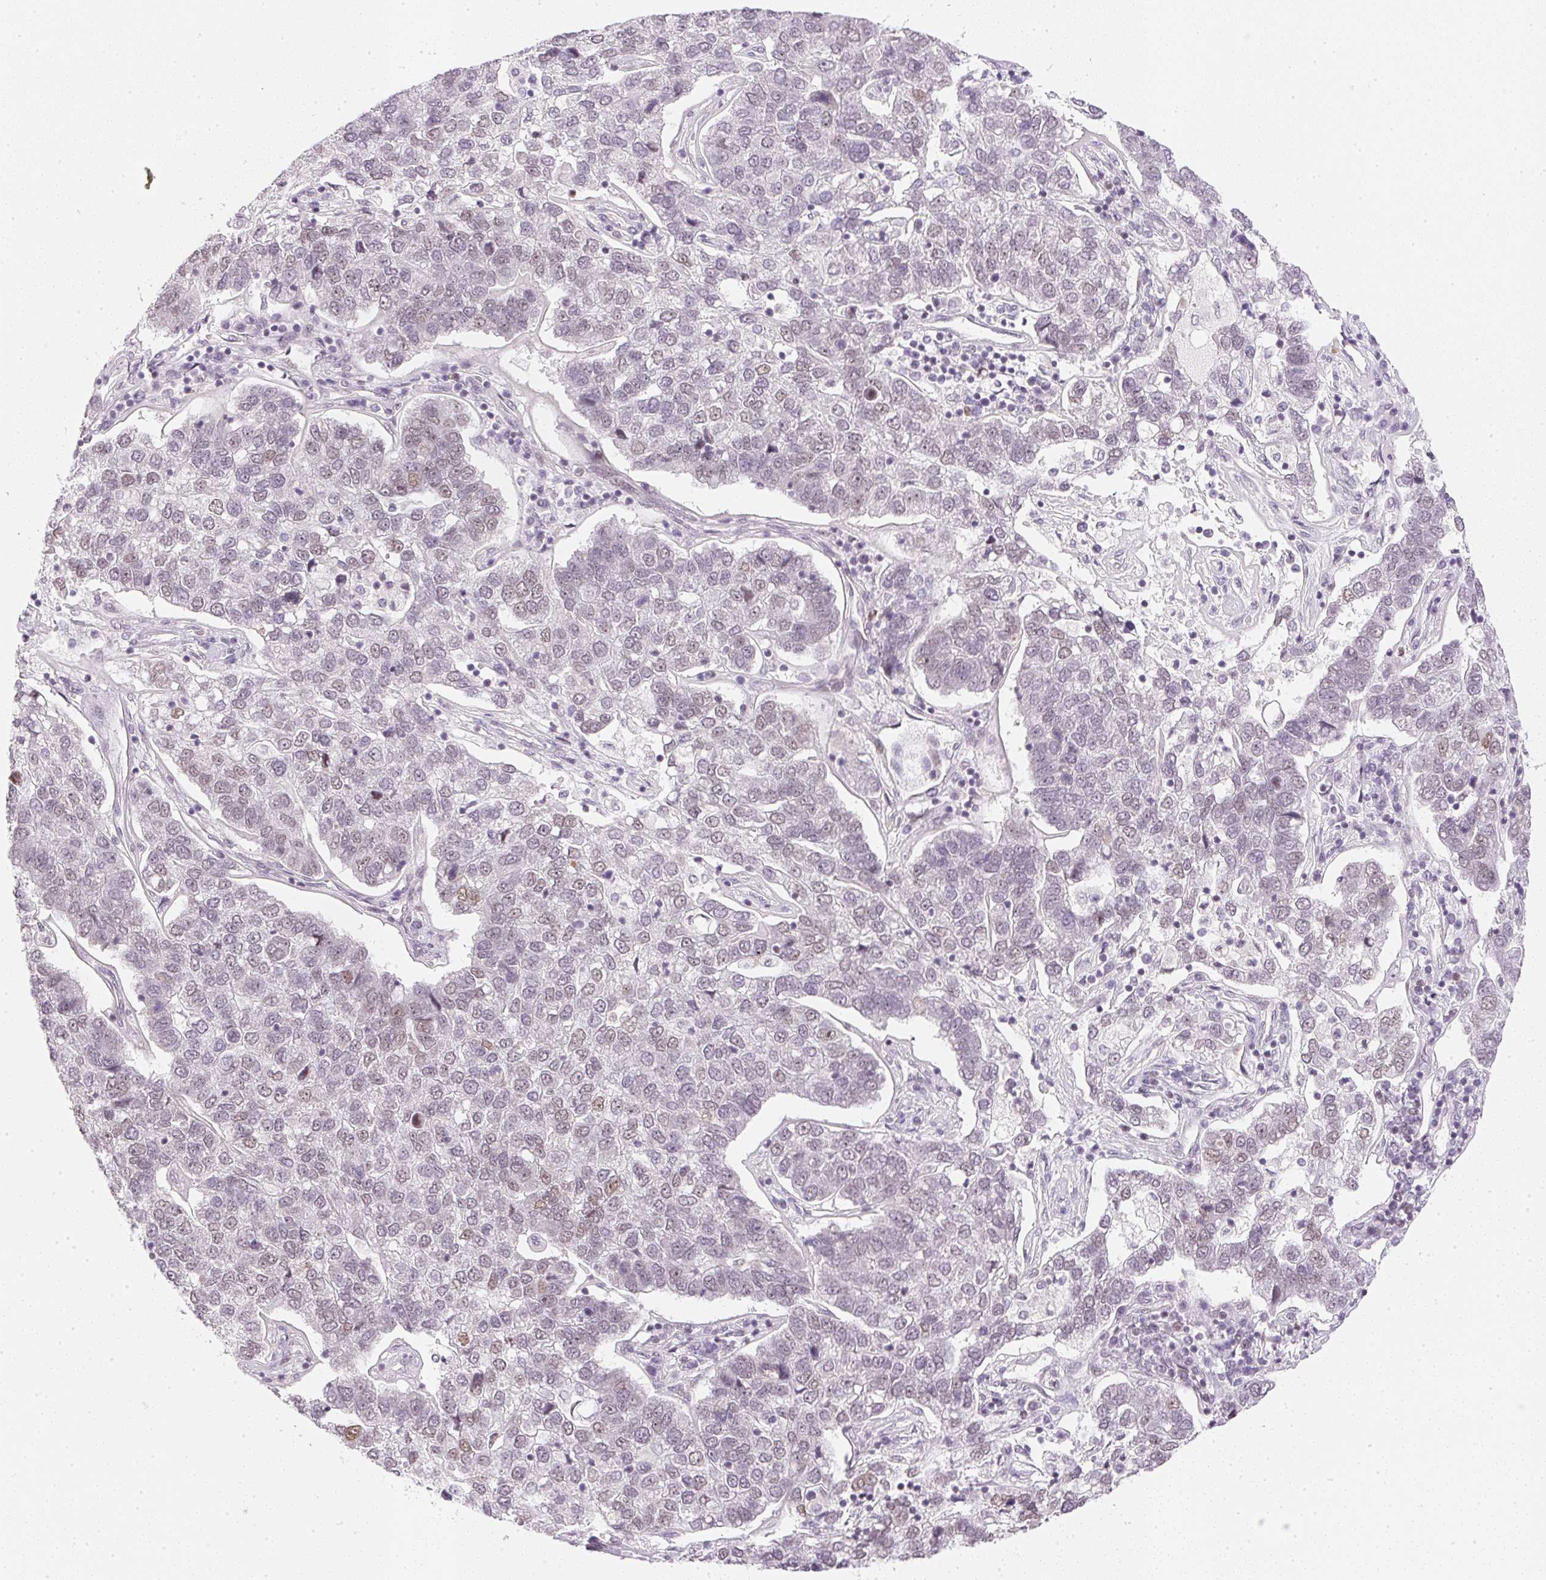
{"staining": {"intensity": "weak", "quantity": "25%-75%", "location": "nuclear"}, "tissue": "pancreatic cancer", "cell_type": "Tumor cells", "image_type": "cancer", "snomed": [{"axis": "morphology", "description": "Adenocarcinoma, NOS"}, {"axis": "topography", "description": "Pancreas"}], "caption": "Pancreatic cancer (adenocarcinoma) stained with a brown dye displays weak nuclear positive expression in approximately 25%-75% of tumor cells.", "gene": "DPPA4", "patient": {"sex": "female", "age": 61}}